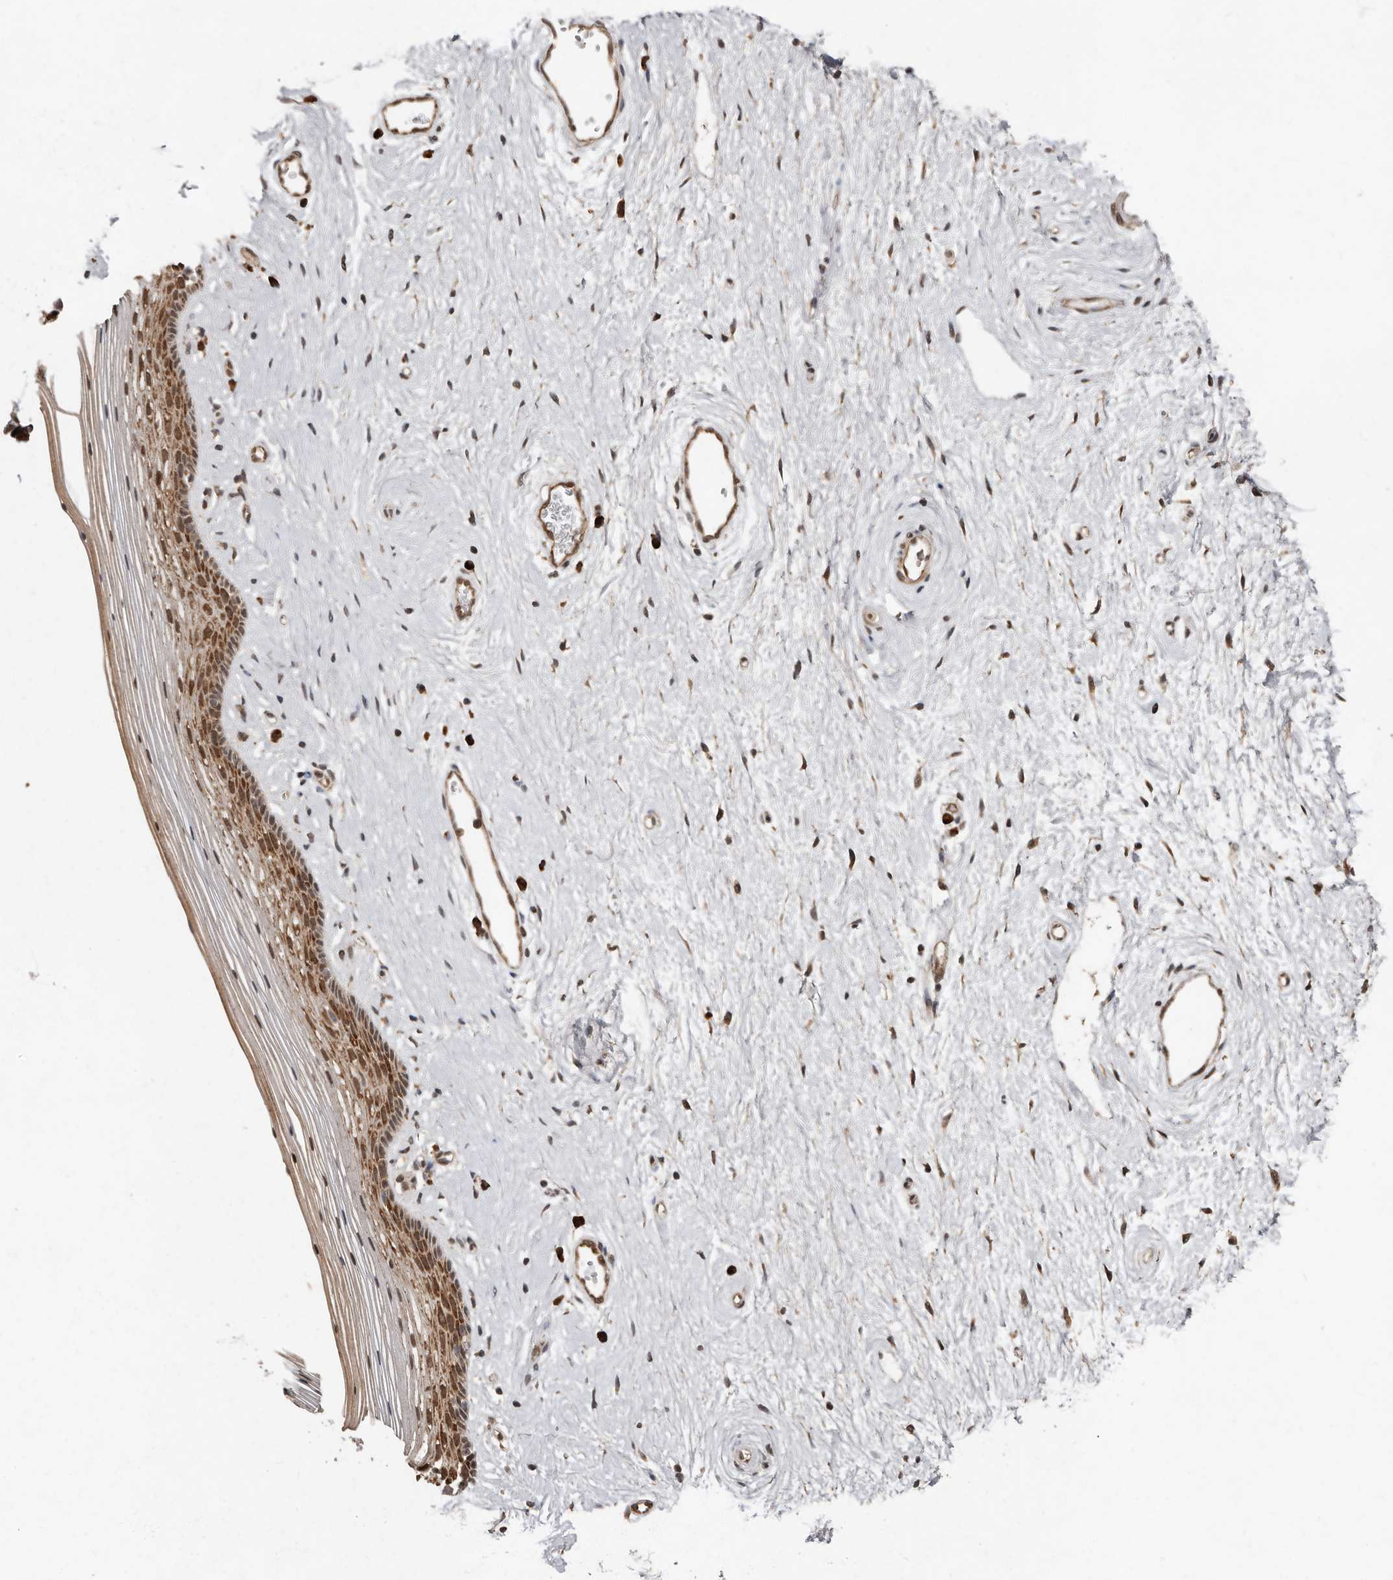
{"staining": {"intensity": "moderate", "quantity": ">75%", "location": "cytoplasmic/membranous,nuclear"}, "tissue": "vagina", "cell_type": "Squamous epithelial cells", "image_type": "normal", "snomed": [{"axis": "morphology", "description": "Normal tissue, NOS"}, {"axis": "topography", "description": "Vagina"}], "caption": "Protein analysis of unremarkable vagina reveals moderate cytoplasmic/membranous,nuclear expression in approximately >75% of squamous epithelial cells.", "gene": "LRGUK", "patient": {"sex": "female", "age": 46}}